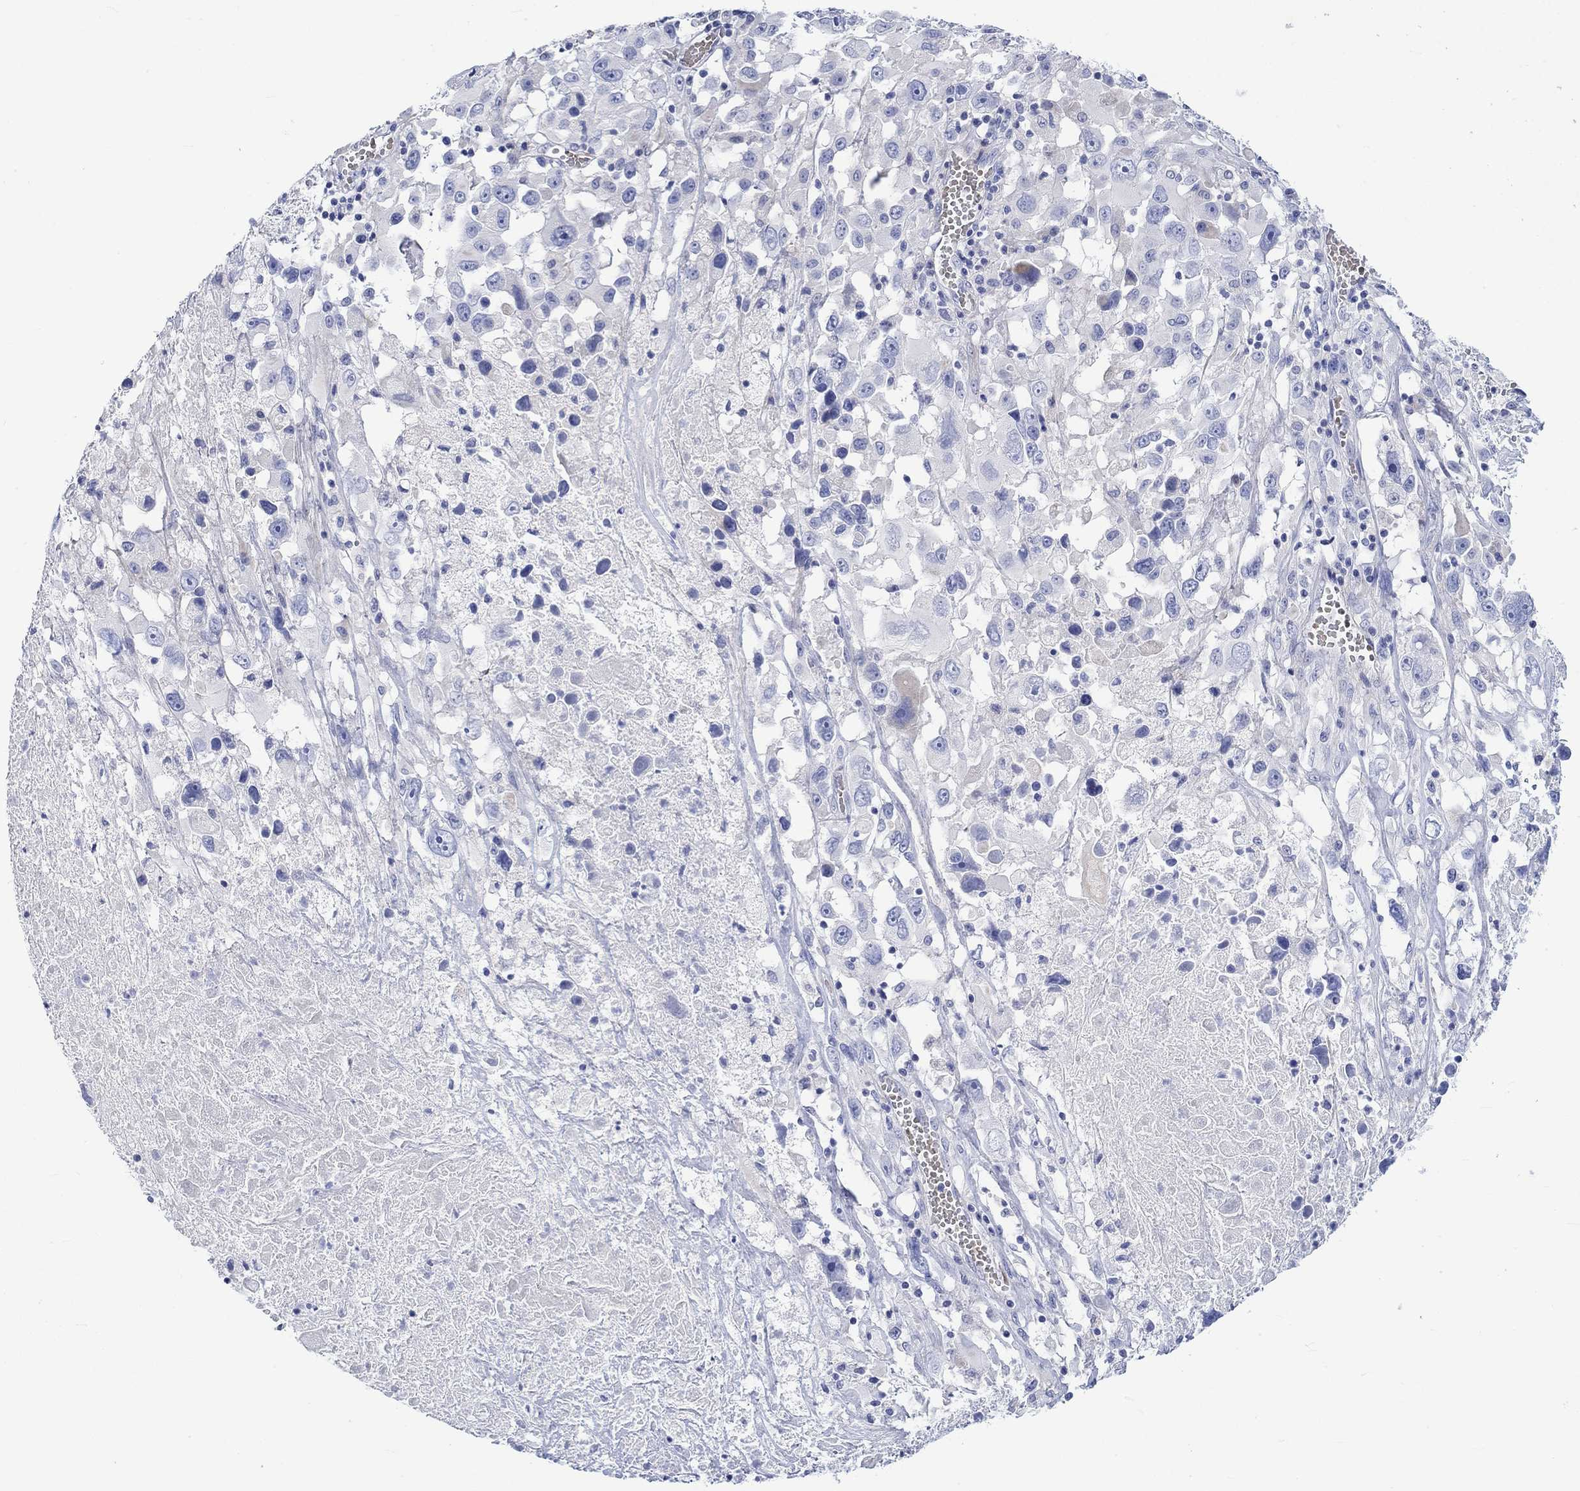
{"staining": {"intensity": "negative", "quantity": "none", "location": "none"}, "tissue": "melanoma", "cell_type": "Tumor cells", "image_type": "cancer", "snomed": [{"axis": "morphology", "description": "Malignant melanoma, Metastatic site"}, {"axis": "topography", "description": "Lymph node"}], "caption": "A histopathology image of human melanoma is negative for staining in tumor cells.", "gene": "NRIP3", "patient": {"sex": "male", "age": 50}}